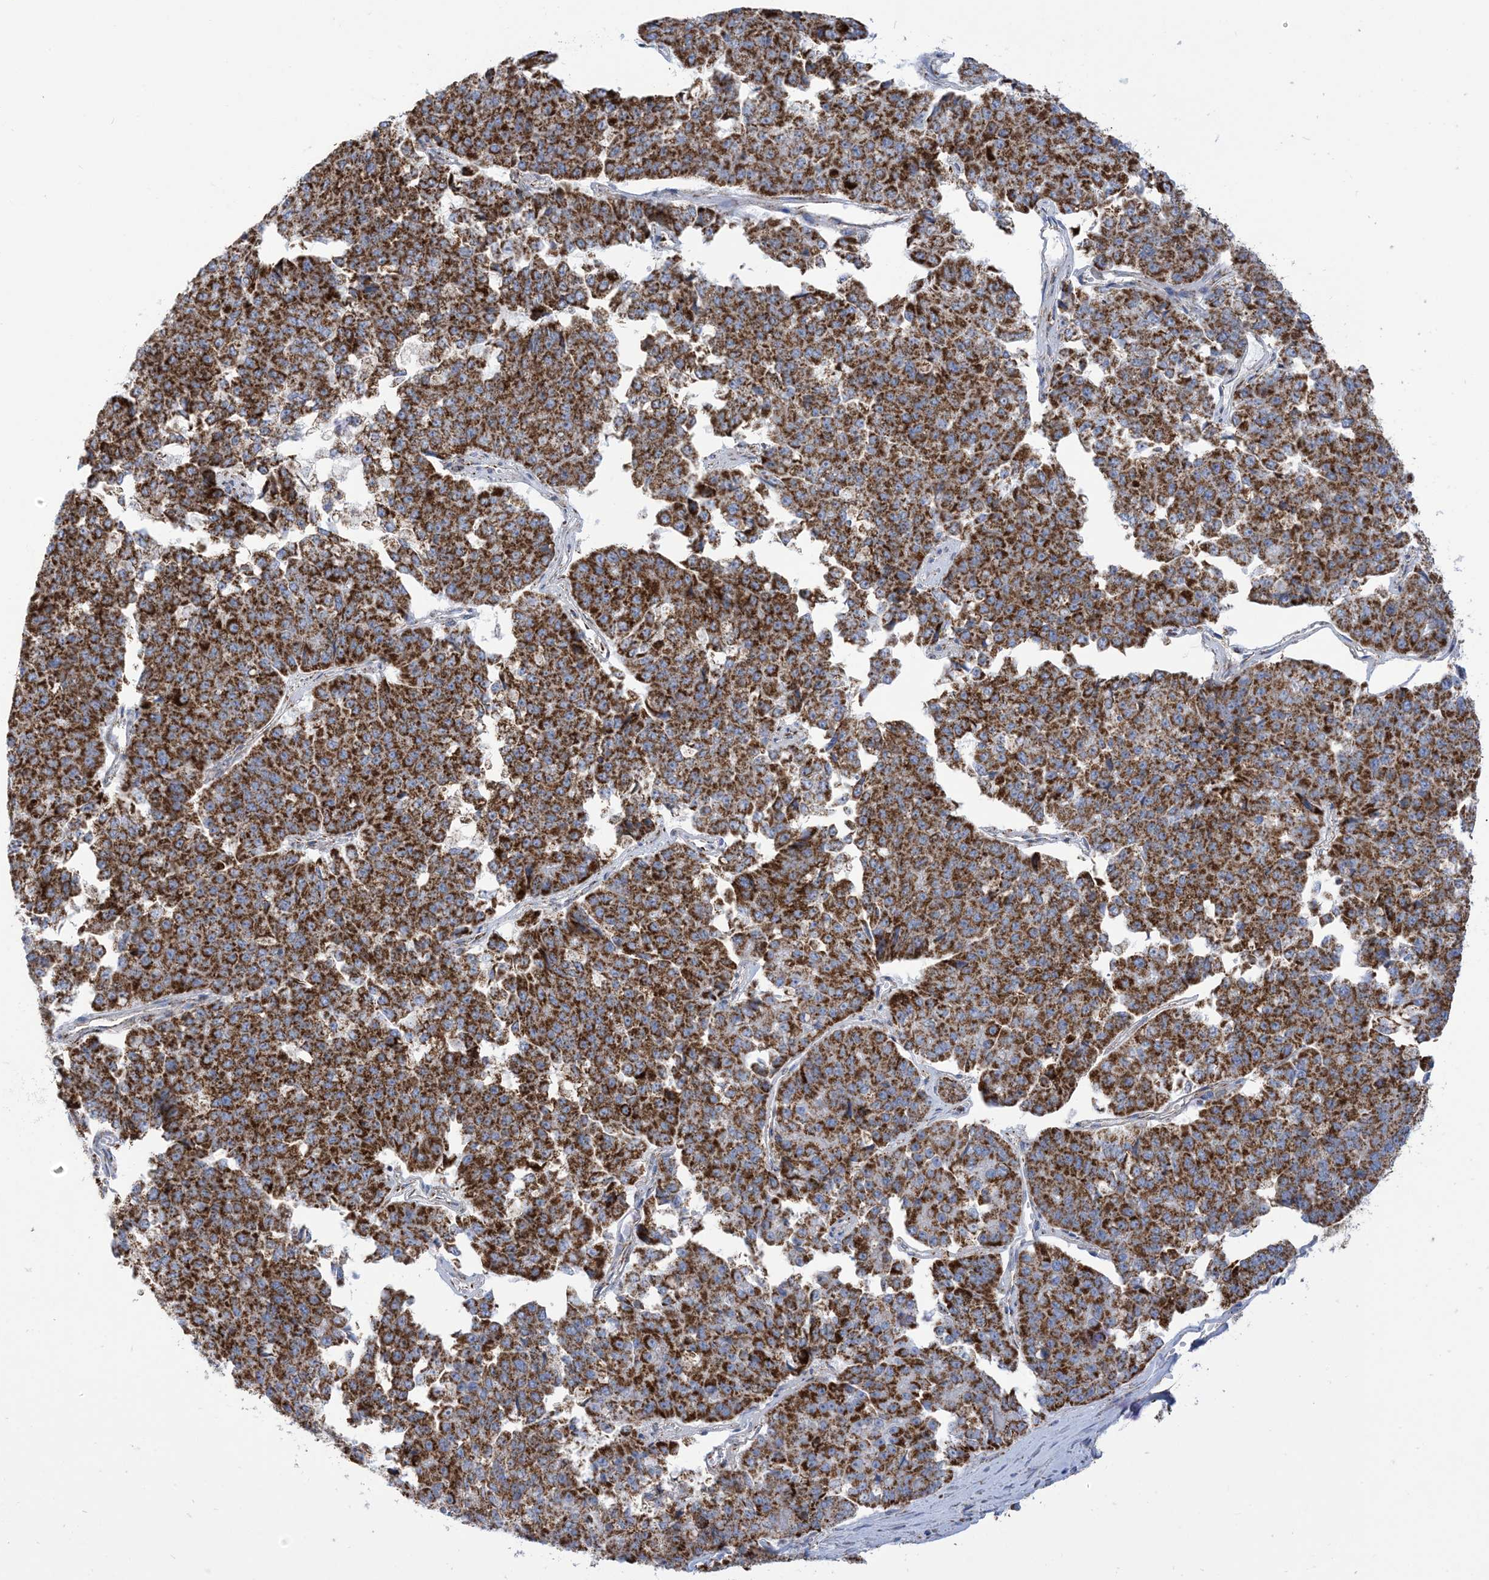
{"staining": {"intensity": "strong", "quantity": ">75%", "location": "cytoplasmic/membranous"}, "tissue": "pancreatic cancer", "cell_type": "Tumor cells", "image_type": "cancer", "snomed": [{"axis": "morphology", "description": "Adenocarcinoma, NOS"}, {"axis": "topography", "description": "Pancreas"}], "caption": "Strong cytoplasmic/membranous protein expression is appreciated in approximately >75% of tumor cells in pancreatic cancer (adenocarcinoma). (IHC, brightfield microscopy, high magnification).", "gene": "SAMM50", "patient": {"sex": "male", "age": 50}}